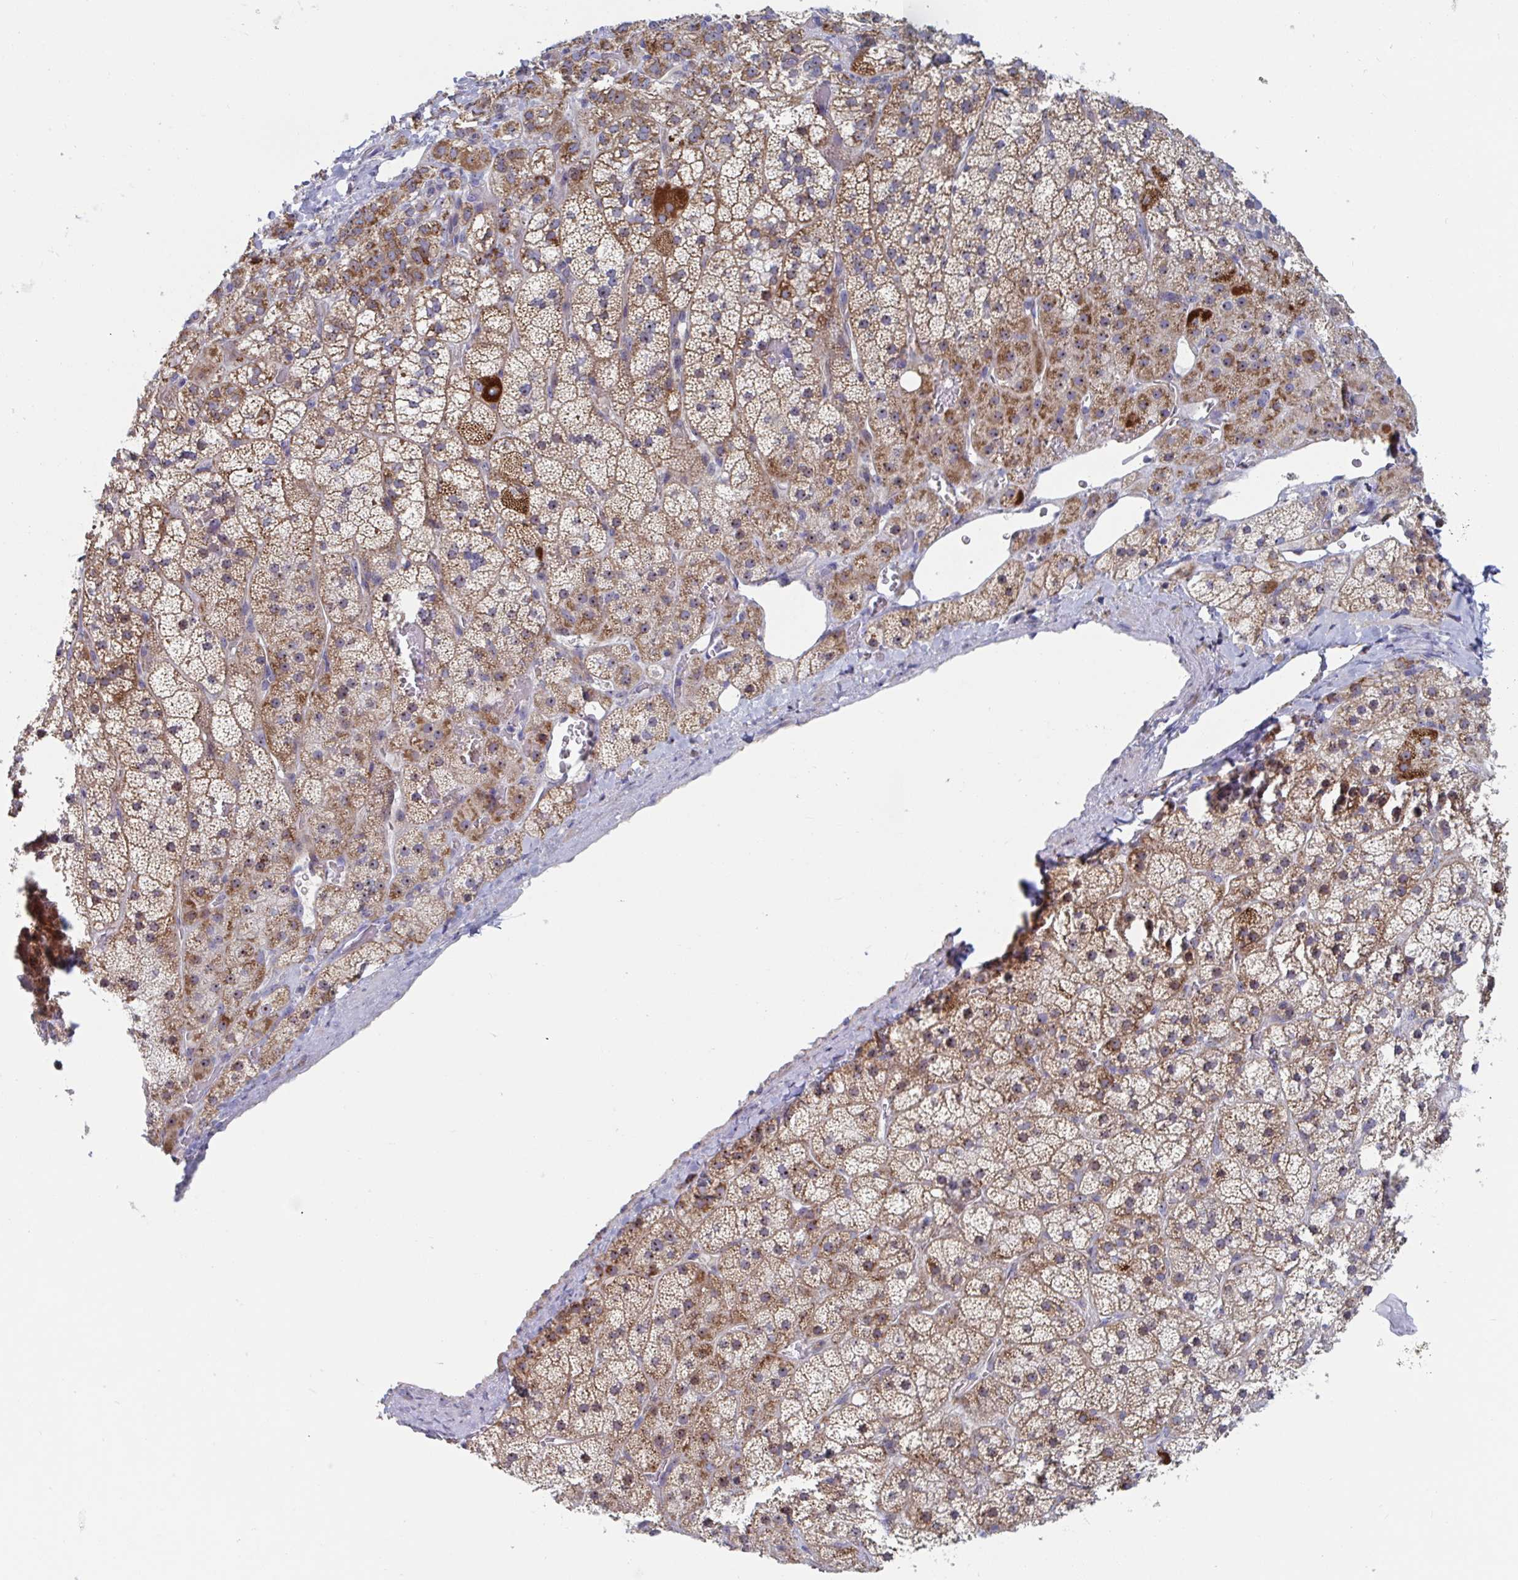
{"staining": {"intensity": "strong", "quantity": "25%-75%", "location": "cytoplasmic/membranous,nuclear"}, "tissue": "adrenal gland", "cell_type": "Glandular cells", "image_type": "normal", "snomed": [{"axis": "morphology", "description": "Normal tissue, NOS"}, {"axis": "topography", "description": "Adrenal gland"}], "caption": "Glandular cells demonstrate high levels of strong cytoplasmic/membranous,nuclear expression in about 25%-75% of cells in benign human adrenal gland. Immunohistochemistry (ihc) stains the protein of interest in brown and the nuclei are stained blue.", "gene": "MRPL53", "patient": {"sex": "male", "age": 57}}